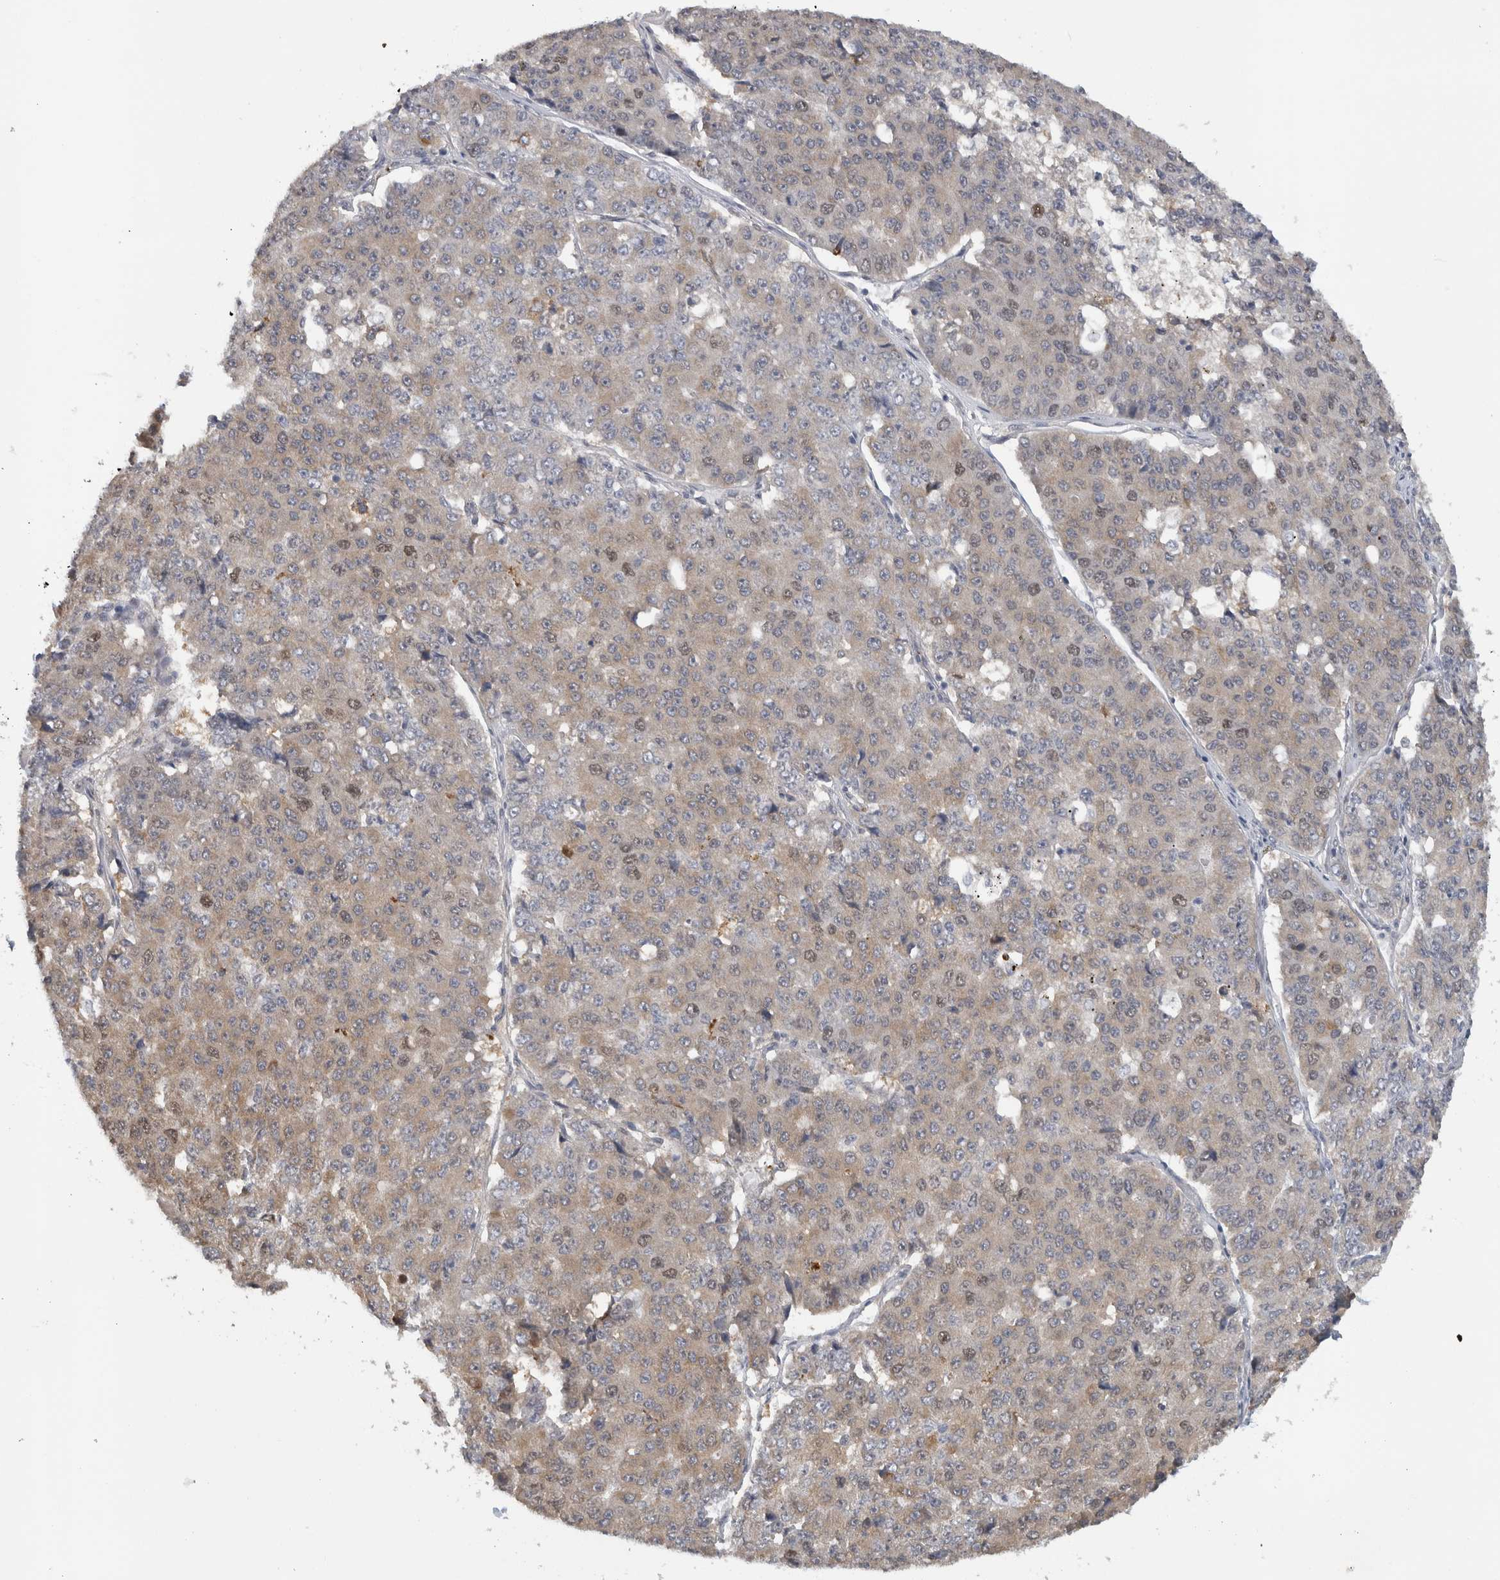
{"staining": {"intensity": "weak", "quantity": "25%-75%", "location": "cytoplasmic/membranous,nuclear"}, "tissue": "pancreatic cancer", "cell_type": "Tumor cells", "image_type": "cancer", "snomed": [{"axis": "morphology", "description": "Adenocarcinoma, NOS"}, {"axis": "topography", "description": "Pancreas"}], "caption": "A histopathology image showing weak cytoplasmic/membranous and nuclear positivity in about 25%-75% of tumor cells in pancreatic cancer, as visualized by brown immunohistochemical staining.", "gene": "DYRK2", "patient": {"sex": "male", "age": 50}}